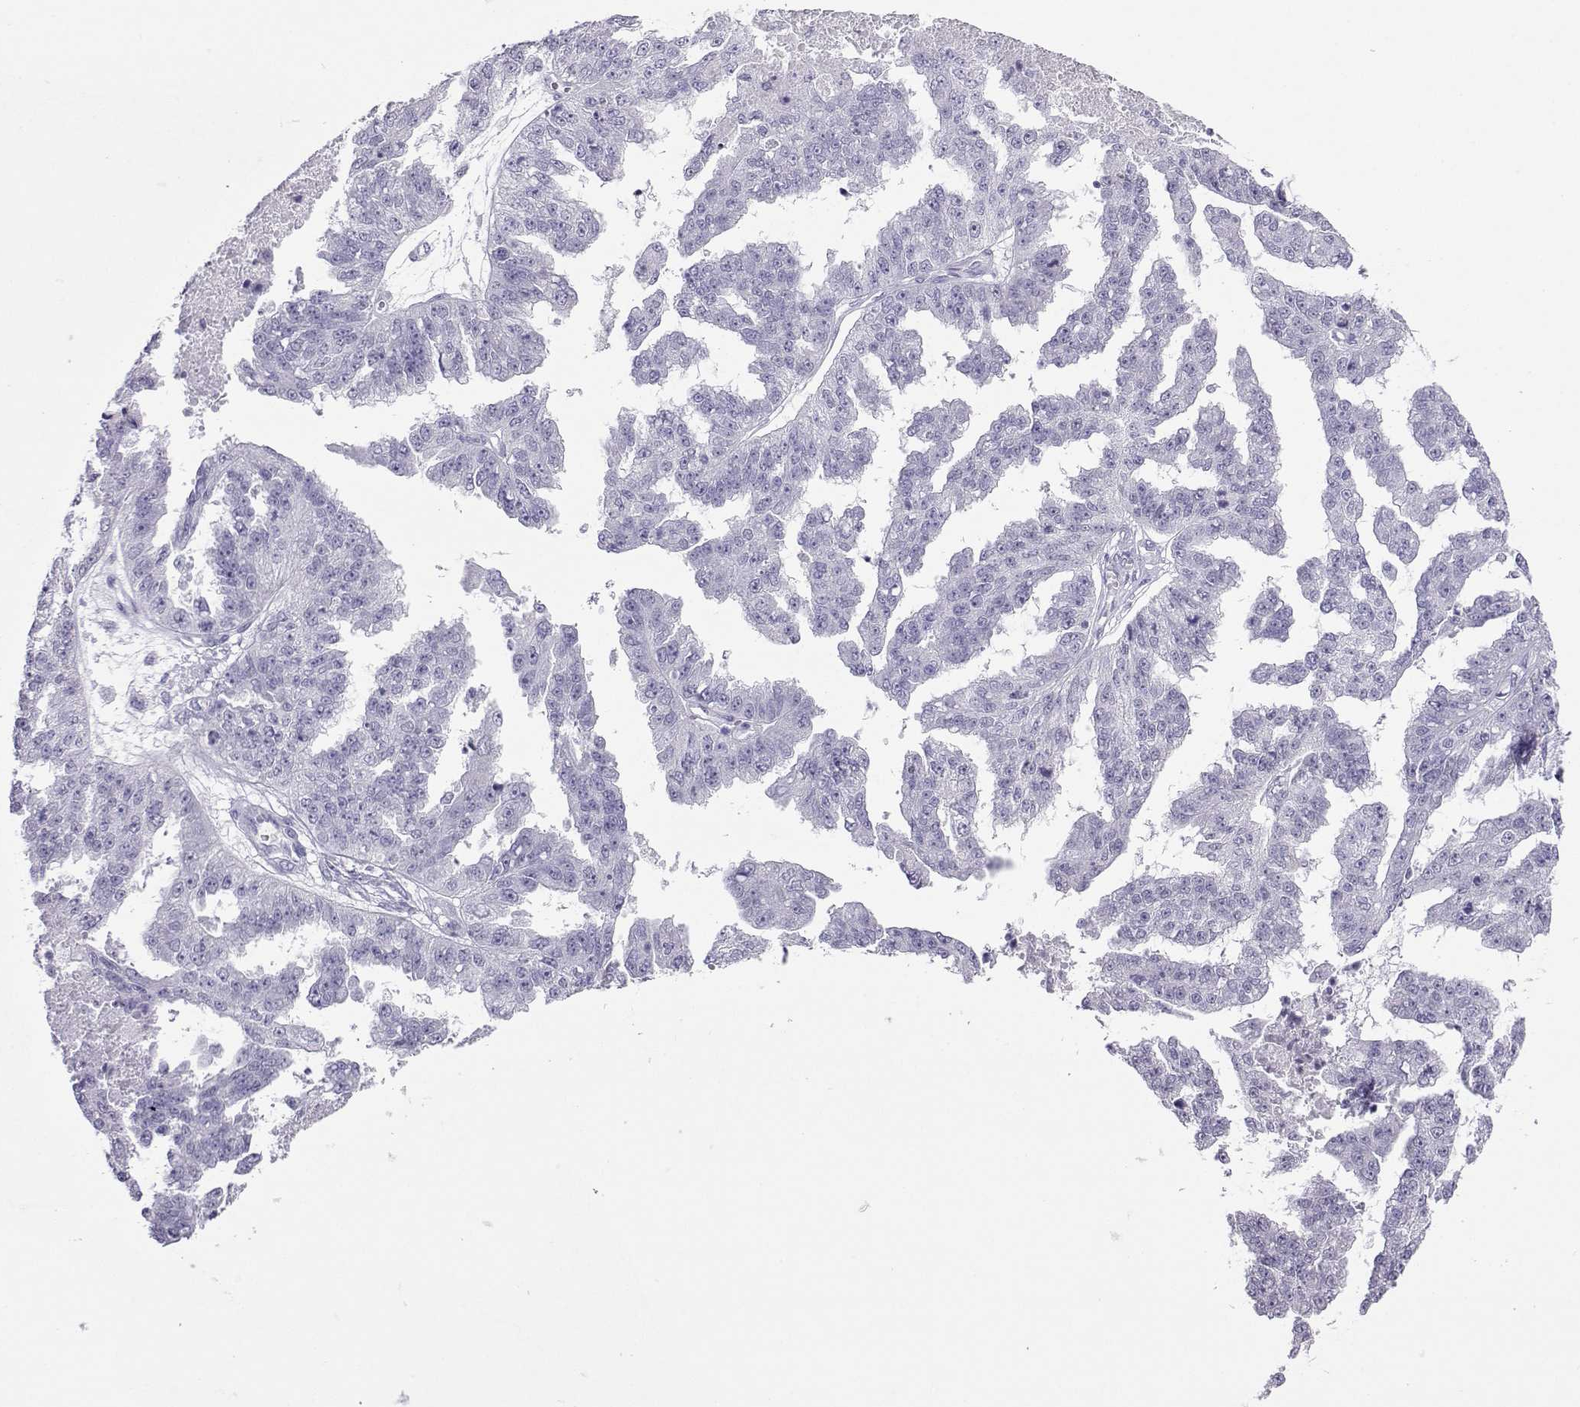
{"staining": {"intensity": "negative", "quantity": "none", "location": "none"}, "tissue": "ovarian cancer", "cell_type": "Tumor cells", "image_type": "cancer", "snomed": [{"axis": "morphology", "description": "Cystadenocarcinoma, serous, NOS"}, {"axis": "topography", "description": "Ovary"}], "caption": "This is a photomicrograph of immunohistochemistry staining of serous cystadenocarcinoma (ovarian), which shows no expression in tumor cells.", "gene": "KIF17", "patient": {"sex": "female", "age": 58}}